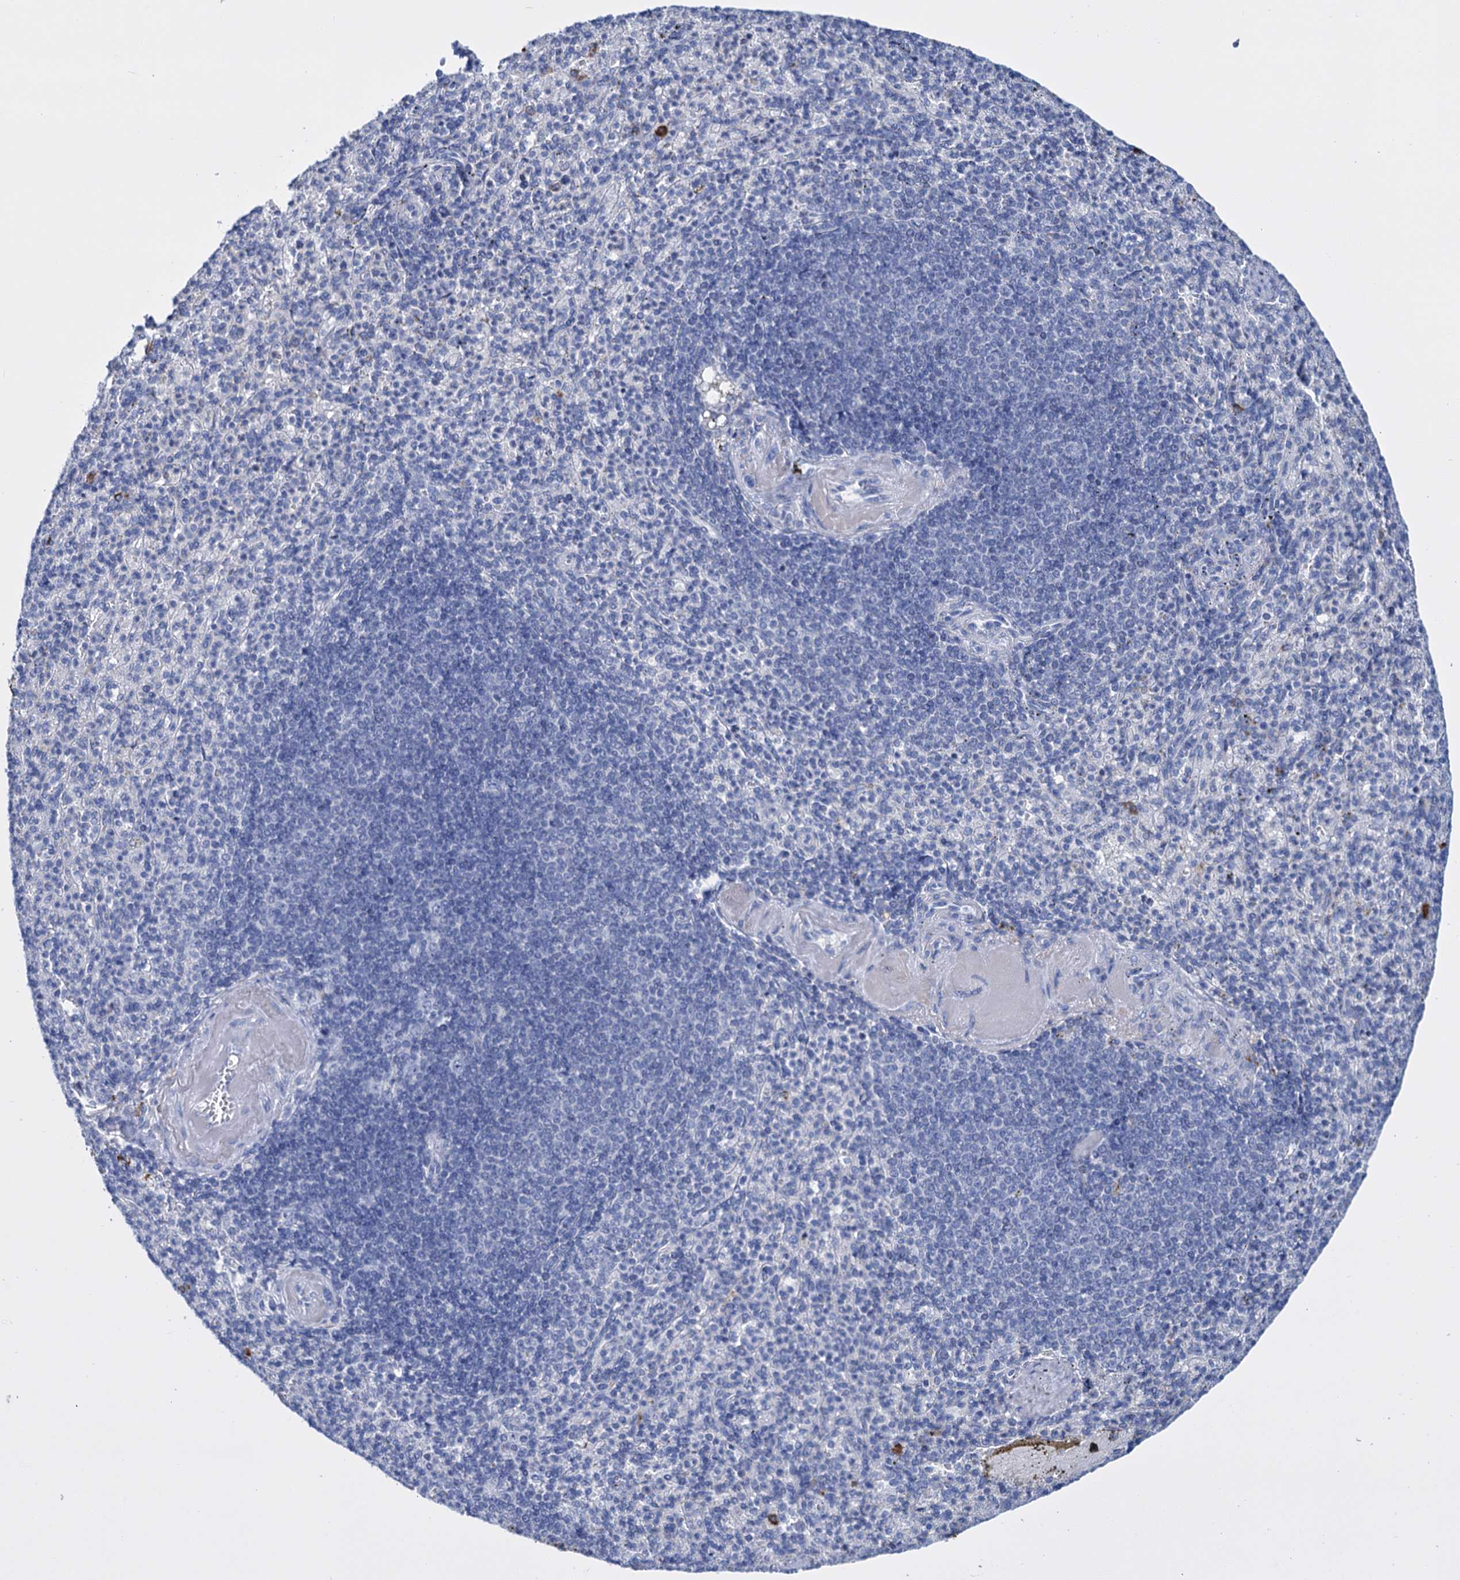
{"staining": {"intensity": "negative", "quantity": "none", "location": "none"}, "tissue": "spleen", "cell_type": "Cells in red pulp", "image_type": "normal", "snomed": [{"axis": "morphology", "description": "Normal tissue, NOS"}, {"axis": "topography", "description": "Spleen"}], "caption": "High power microscopy image of an IHC micrograph of normal spleen, revealing no significant expression in cells in red pulp.", "gene": "FBXW12", "patient": {"sex": "female", "age": 74}}